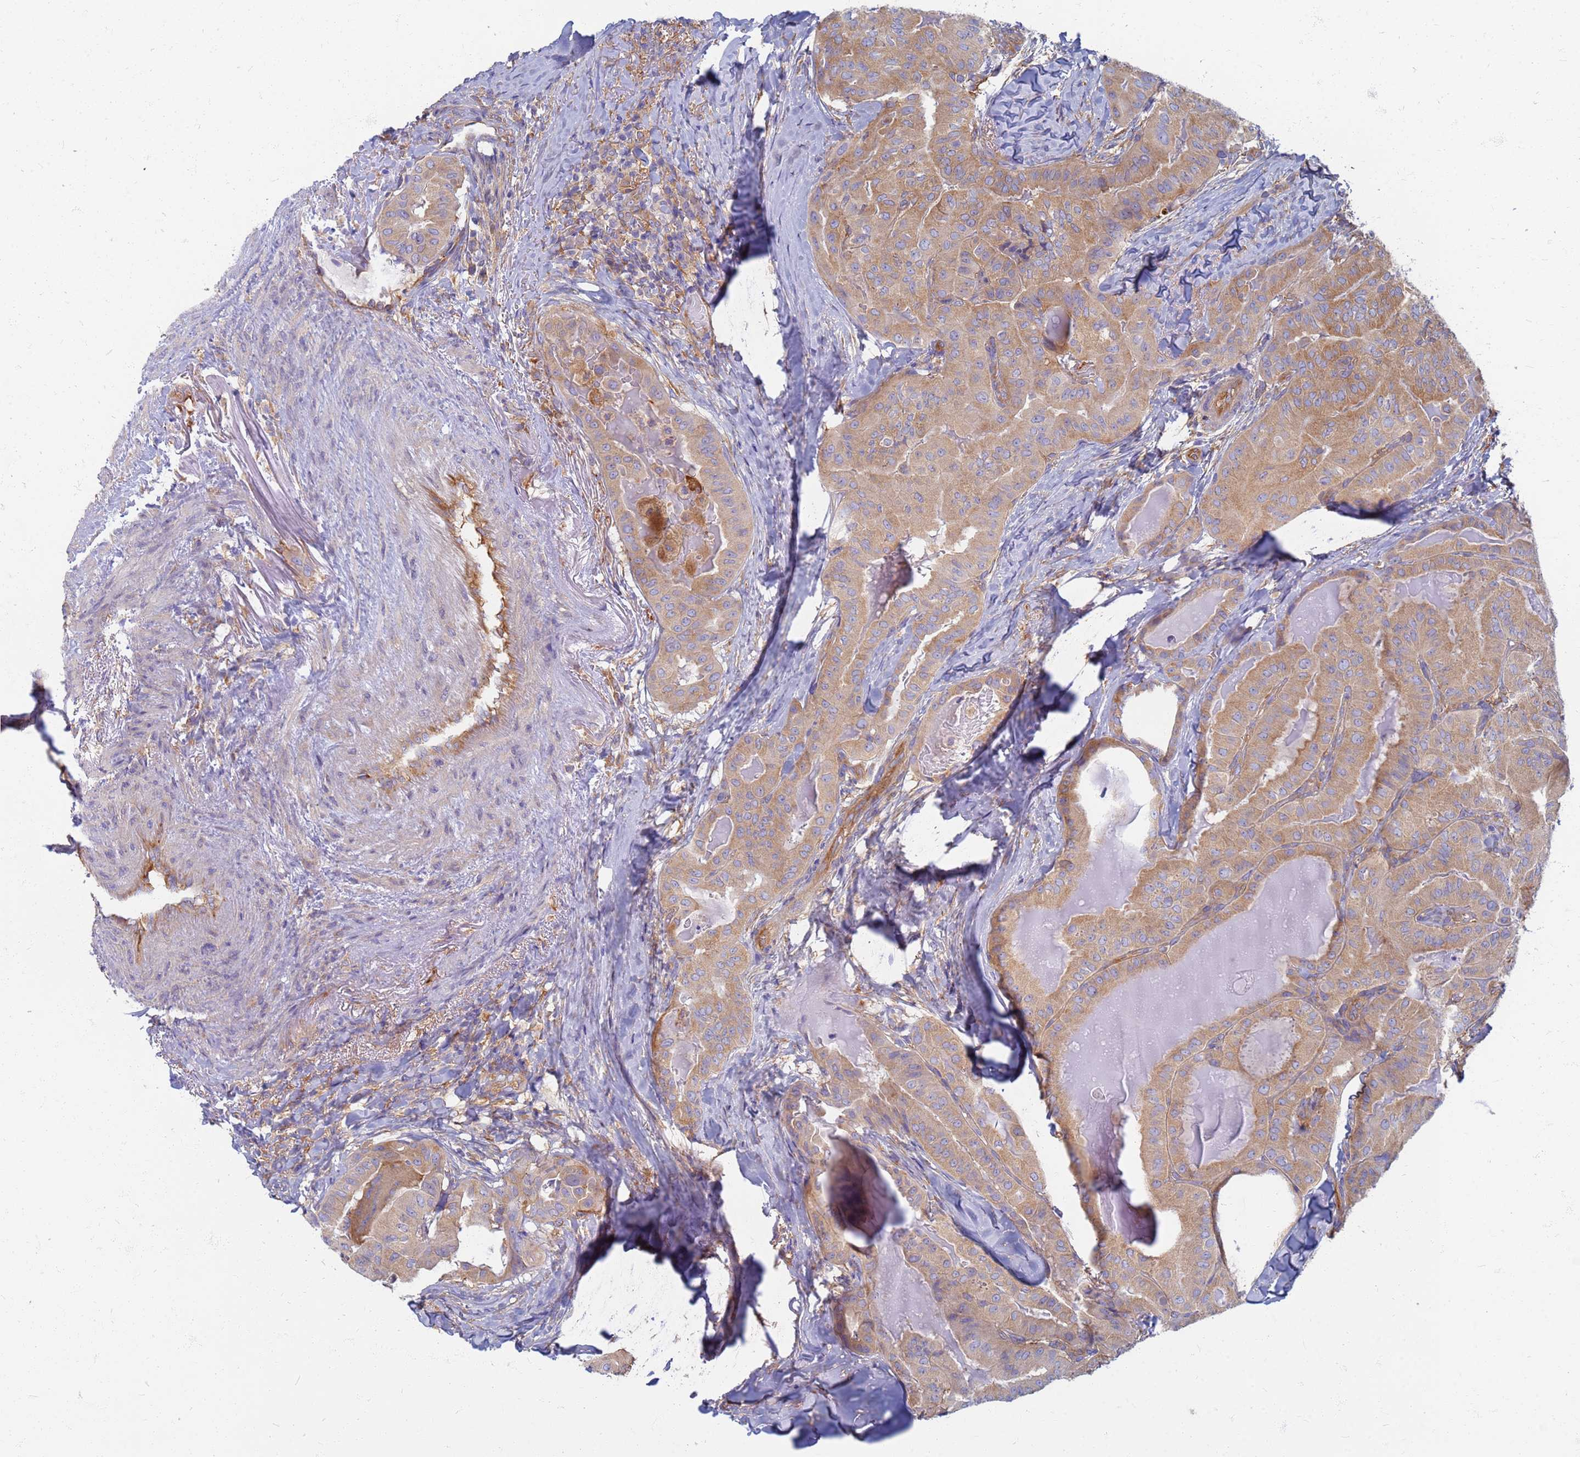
{"staining": {"intensity": "moderate", "quantity": ">75%", "location": "cytoplasmic/membranous"}, "tissue": "thyroid cancer", "cell_type": "Tumor cells", "image_type": "cancer", "snomed": [{"axis": "morphology", "description": "Papillary adenocarcinoma, NOS"}, {"axis": "topography", "description": "Thyroid gland"}], "caption": "Thyroid cancer stained for a protein reveals moderate cytoplasmic/membranous positivity in tumor cells. The protein is shown in brown color, while the nuclei are stained blue.", "gene": "EEA1", "patient": {"sex": "female", "age": 68}}